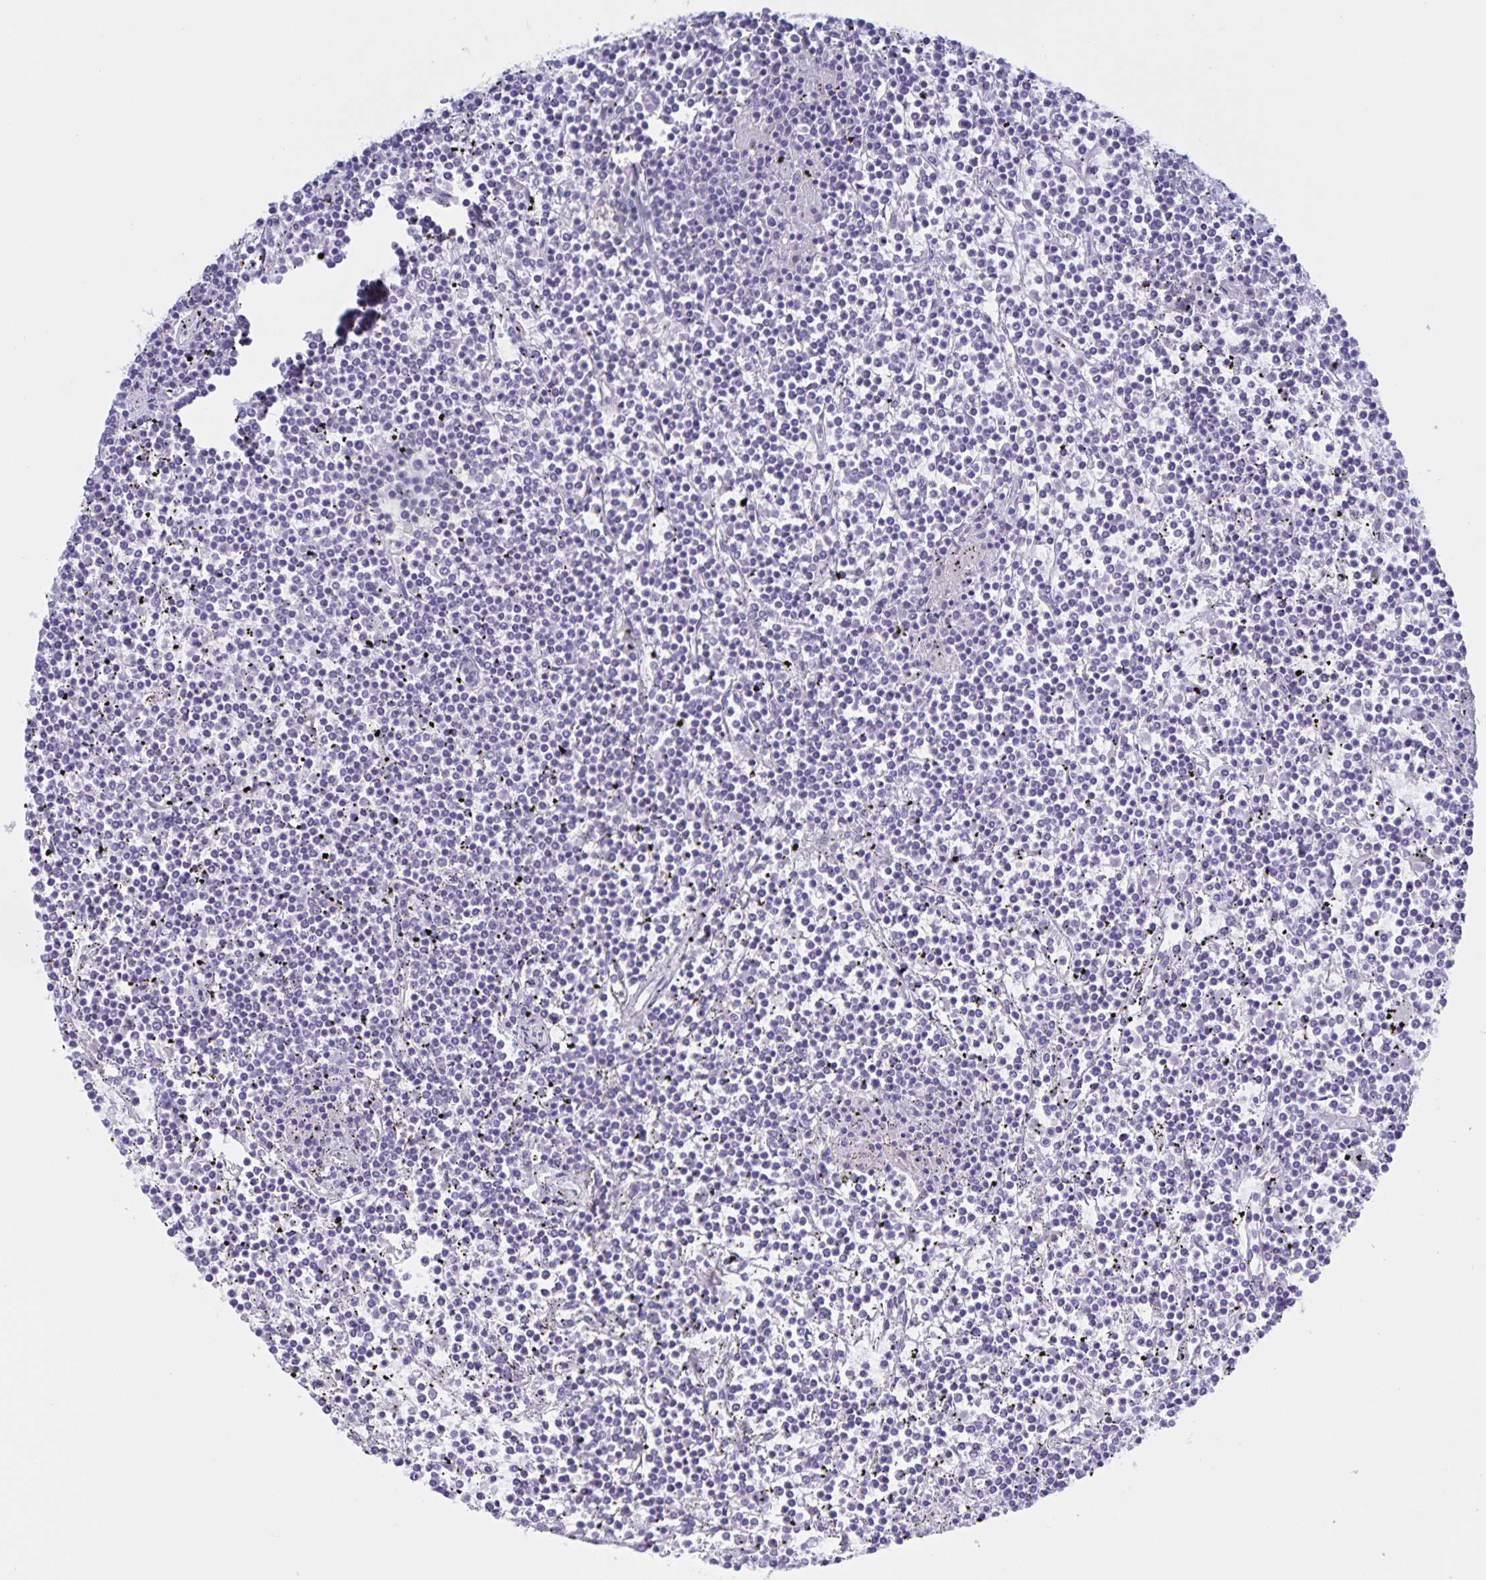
{"staining": {"intensity": "negative", "quantity": "none", "location": "none"}, "tissue": "lymphoma", "cell_type": "Tumor cells", "image_type": "cancer", "snomed": [{"axis": "morphology", "description": "Malignant lymphoma, non-Hodgkin's type, Low grade"}, {"axis": "topography", "description": "Spleen"}], "caption": "IHC micrograph of human lymphoma stained for a protein (brown), which displays no expression in tumor cells.", "gene": "CATSPER4", "patient": {"sex": "female", "age": 19}}